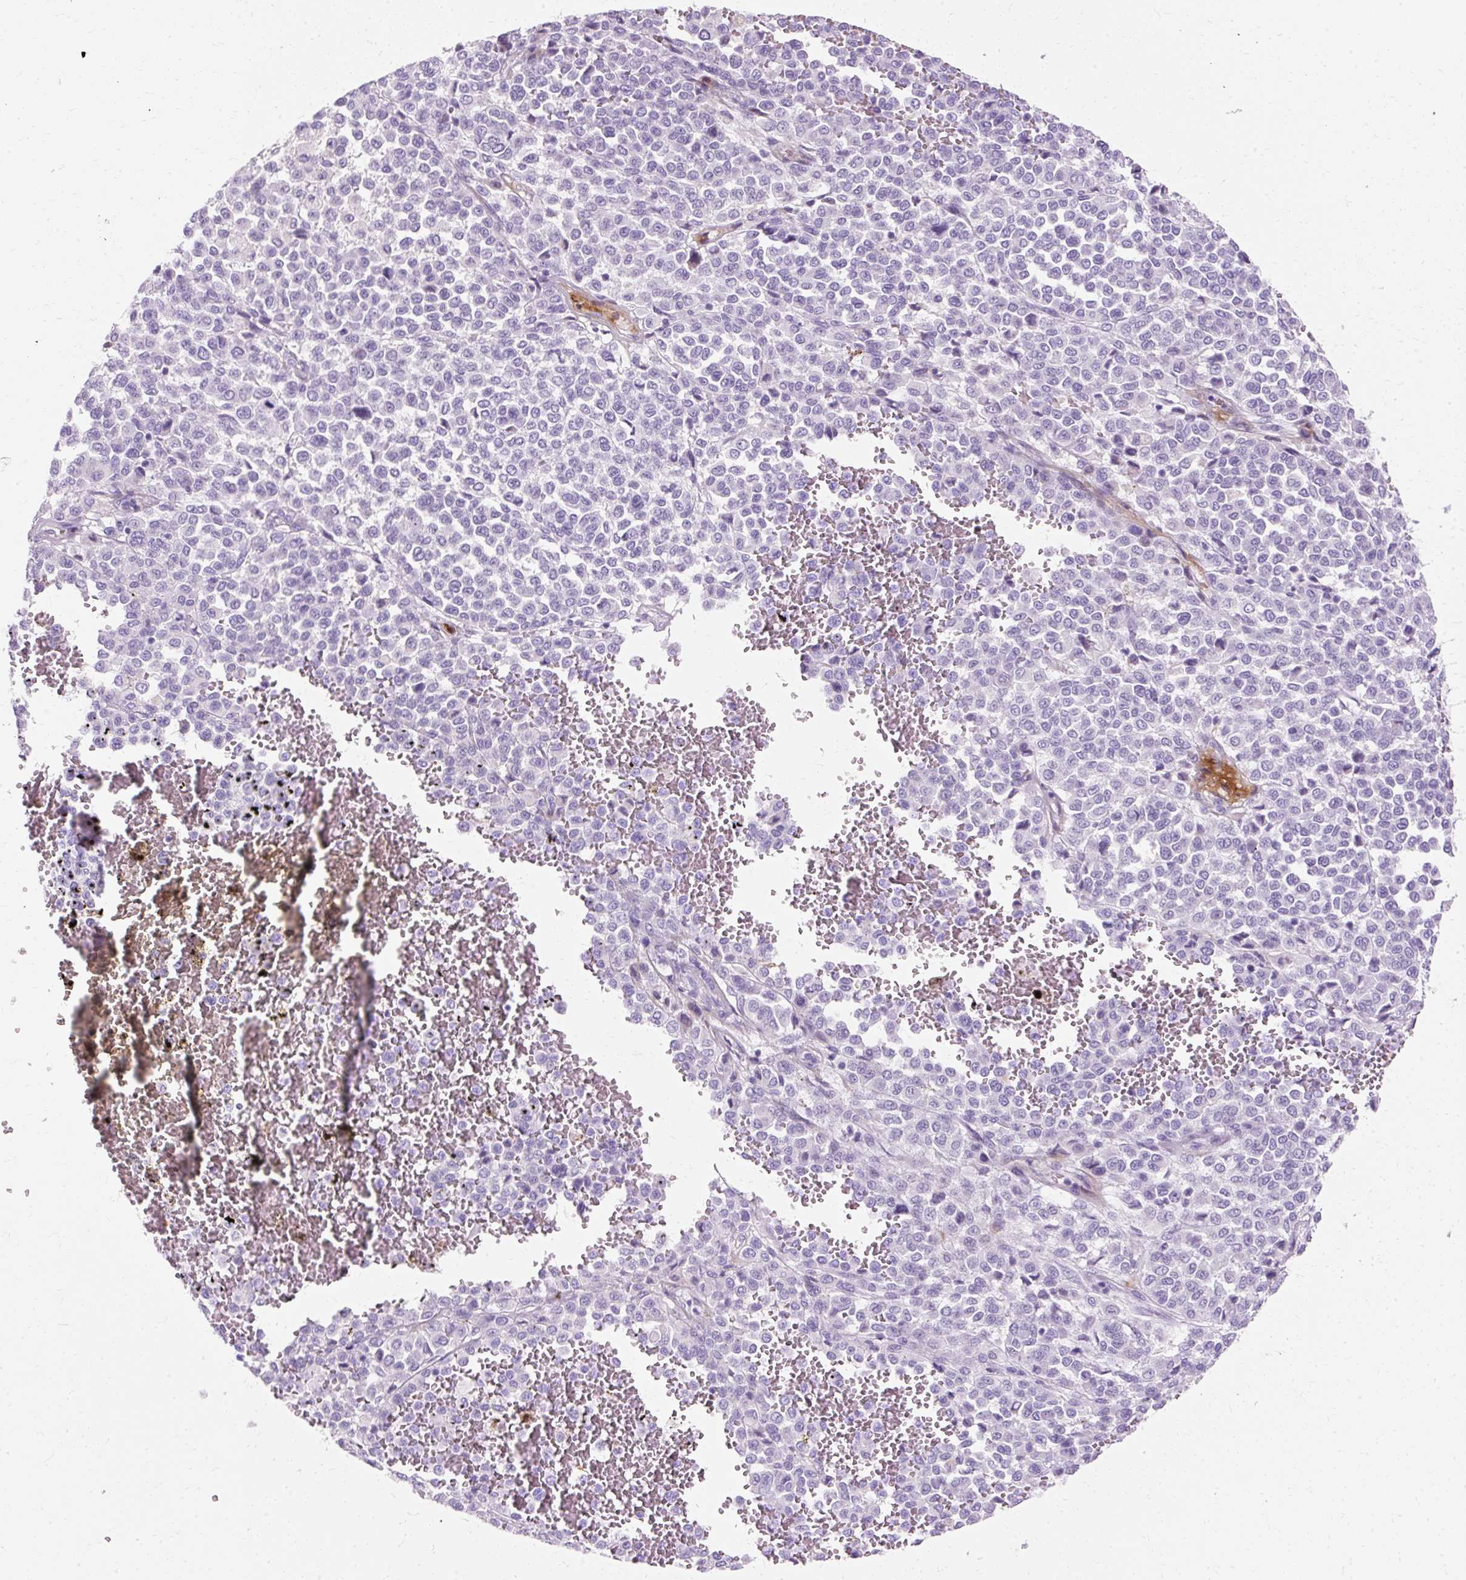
{"staining": {"intensity": "negative", "quantity": "none", "location": "none"}, "tissue": "melanoma", "cell_type": "Tumor cells", "image_type": "cancer", "snomed": [{"axis": "morphology", "description": "Malignant melanoma, Metastatic site"}, {"axis": "topography", "description": "Pancreas"}], "caption": "An immunohistochemistry photomicrograph of melanoma is shown. There is no staining in tumor cells of melanoma.", "gene": "DEFA1", "patient": {"sex": "female", "age": 30}}